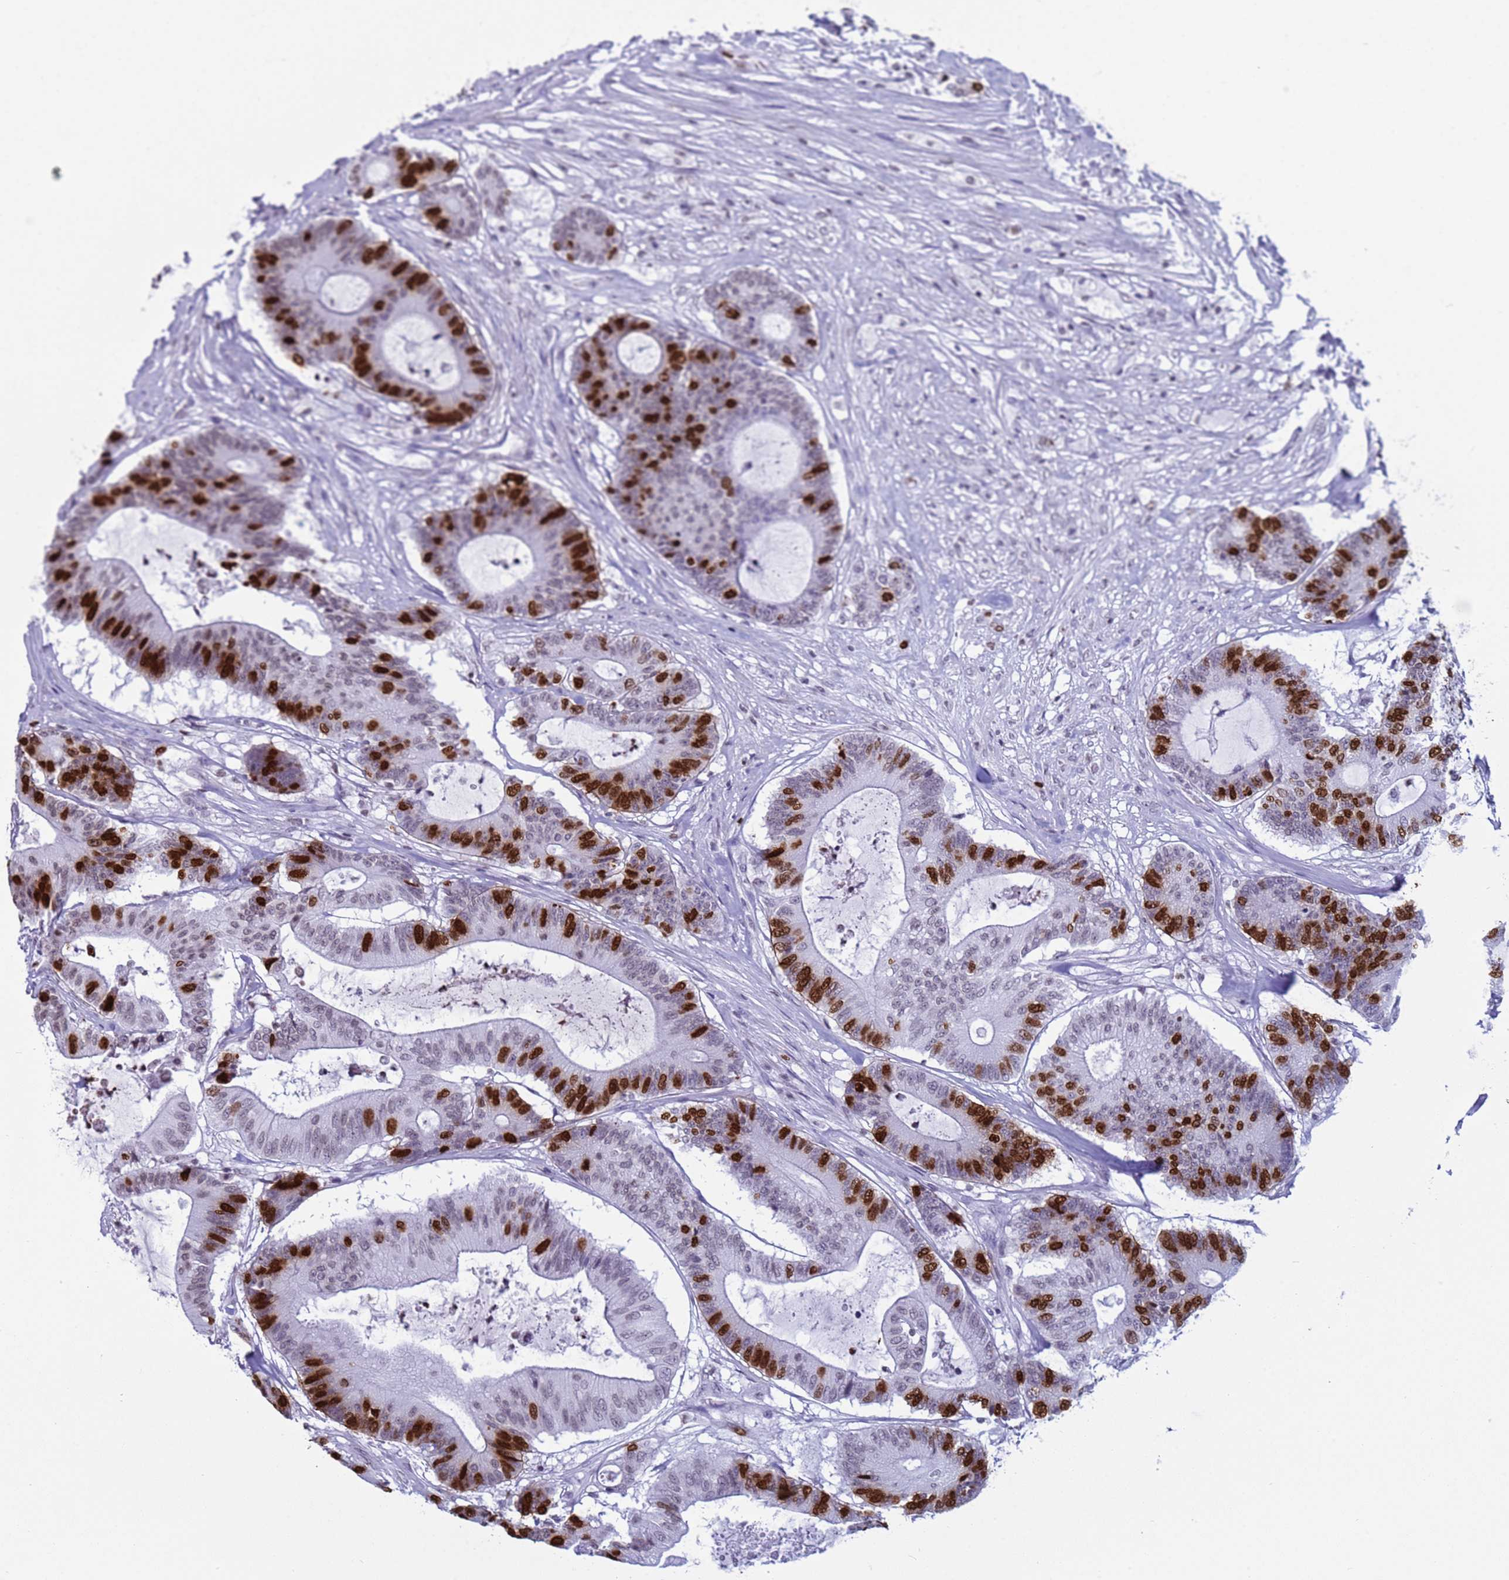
{"staining": {"intensity": "strong", "quantity": "25%-75%", "location": "nuclear"}, "tissue": "colorectal cancer", "cell_type": "Tumor cells", "image_type": "cancer", "snomed": [{"axis": "morphology", "description": "Adenocarcinoma, NOS"}, {"axis": "topography", "description": "Colon"}], "caption": "Human colorectal cancer (adenocarcinoma) stained for a protein (brown) demonstrates strong nuclear positive positivity in approximately 25%-75% of tumor cells.", "gene": "H4C8", "patient": {"sex": "female", "age": 84}}